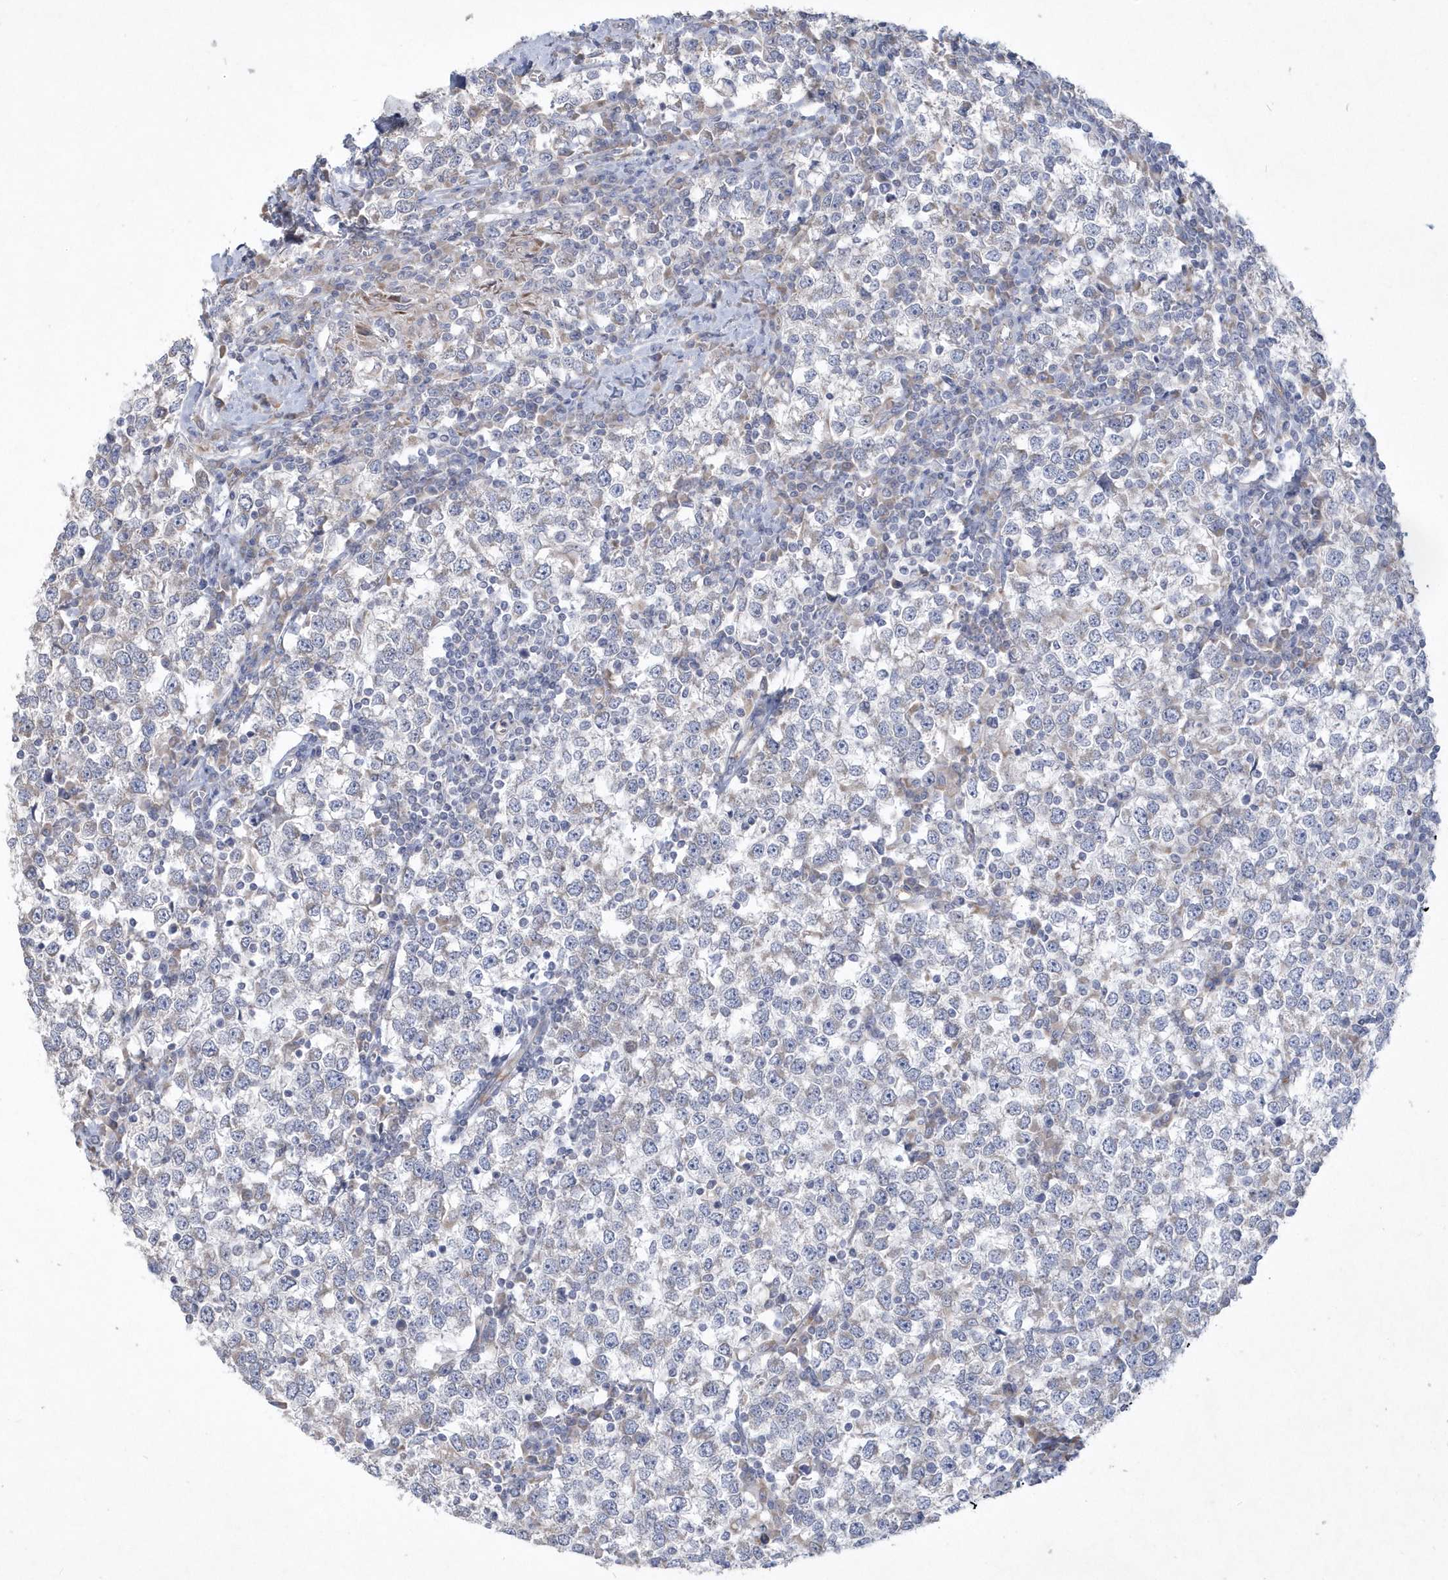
{"staining": {"intensity": "negative", "quantity": "none", "location": "none"}, "tissue": "testis cancer", "cell_type": "Tumor cells", "image_type": "cancer", "snomed": [{"axis": "morphology", "description": "Seminoma, NOS"}, {"axis": "topography", "description": "Testis"}], "caption": "Tumor cells show no significant expression in testis cancer (seminoma).", "gene": "DGAT1", "patient": {"sex": "male", "age": 65}}